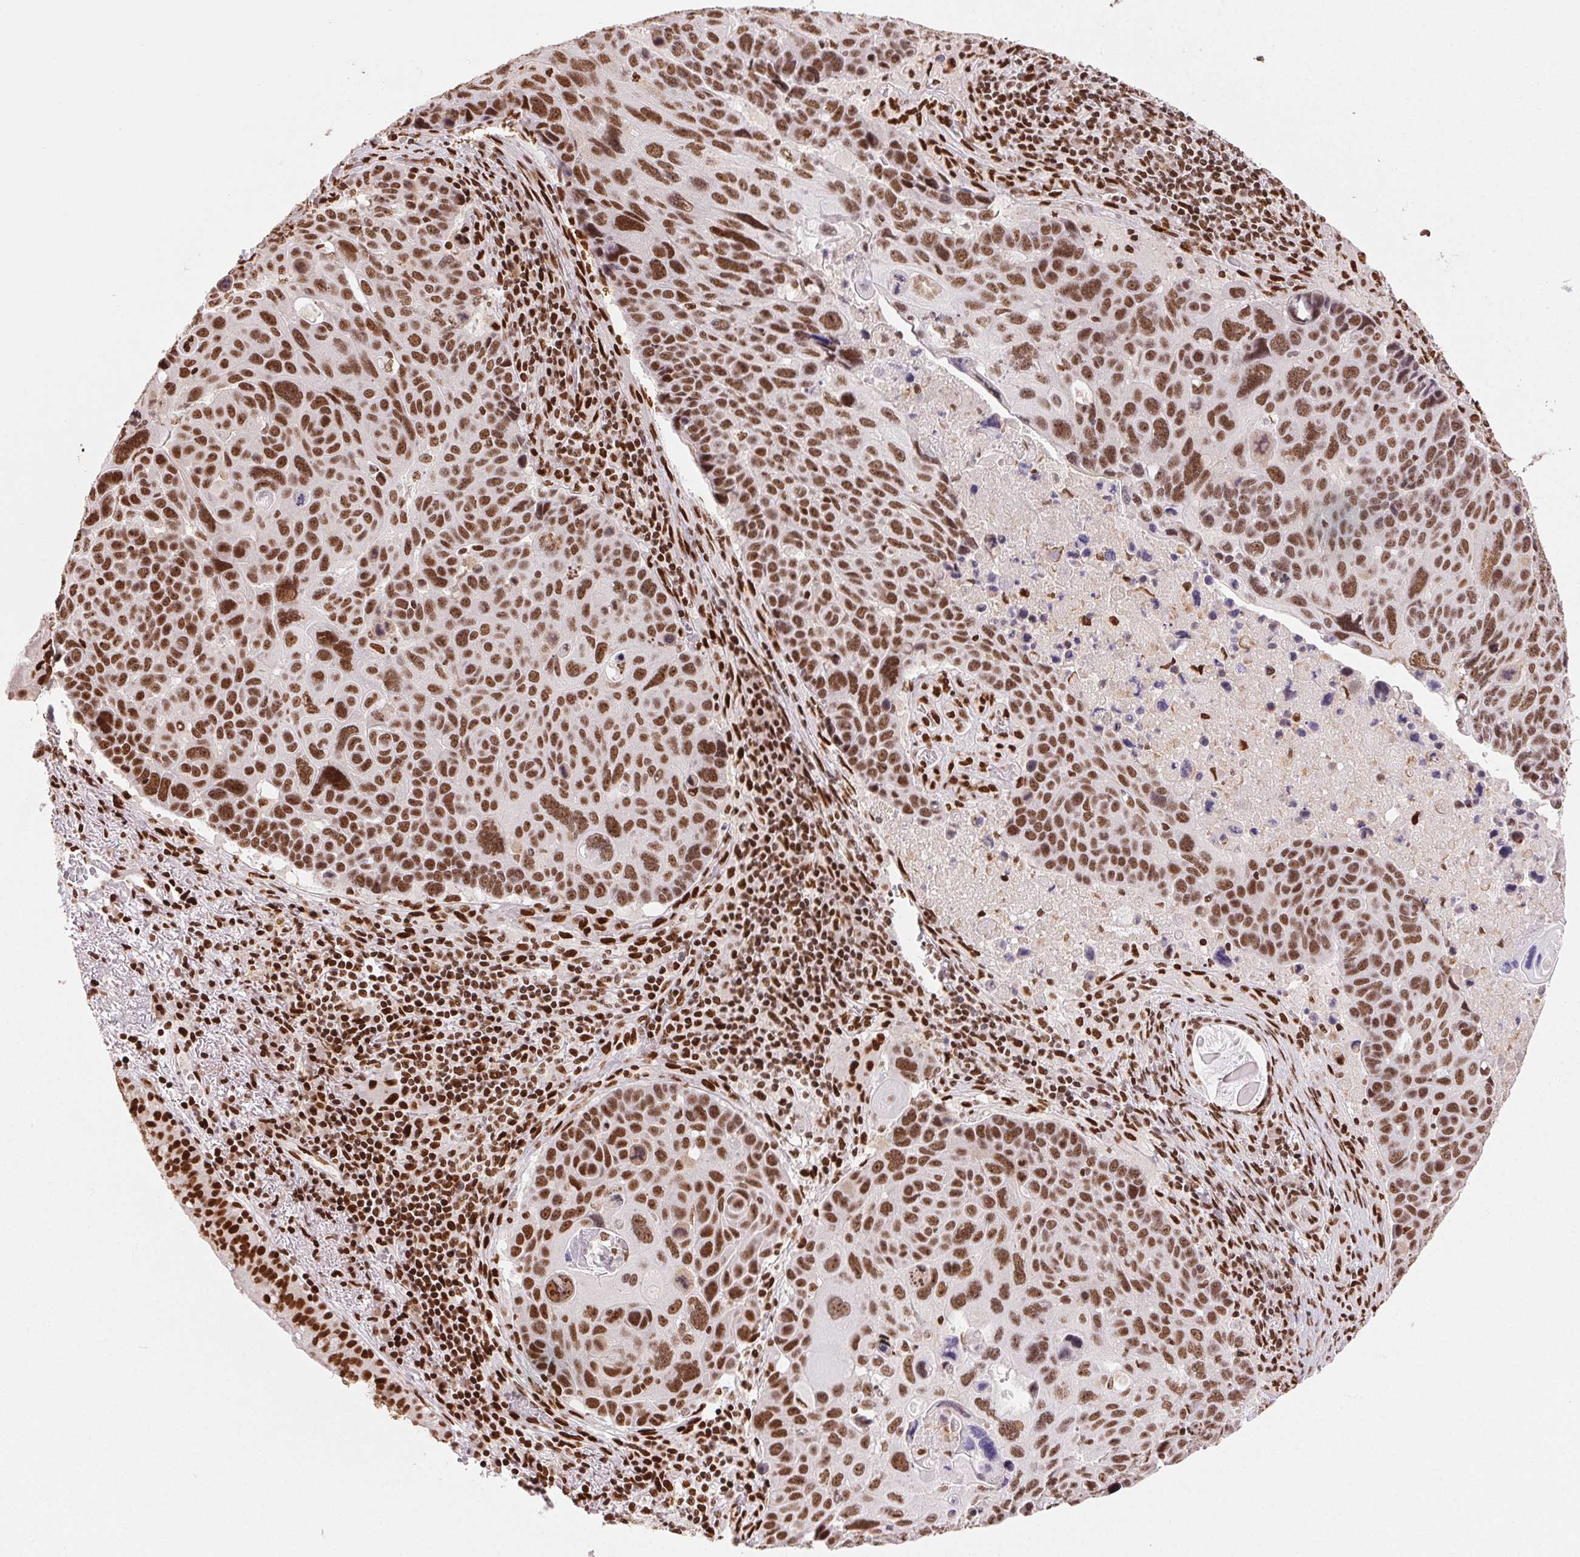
{"staining": {"intensity": "strong", "quantity": ">75%", "location": "nuclear"}, "tissue": "lung cancer", "cell_type": "Tumor cells", "image_type": "cancer", "snomed": [{"axis": "morphology", "description": "Squamous cell carcinoma, NOS"}, {"axis": "topography", "description": "Lung"}], "caption": "The image demonstrates staining of squamous cell carcinoma (lung), revealing strong nuclear protein expression (brown color) within tumor cells.", "gene": "ZNF80", "patient": {"sex": "male", "age": 68}}